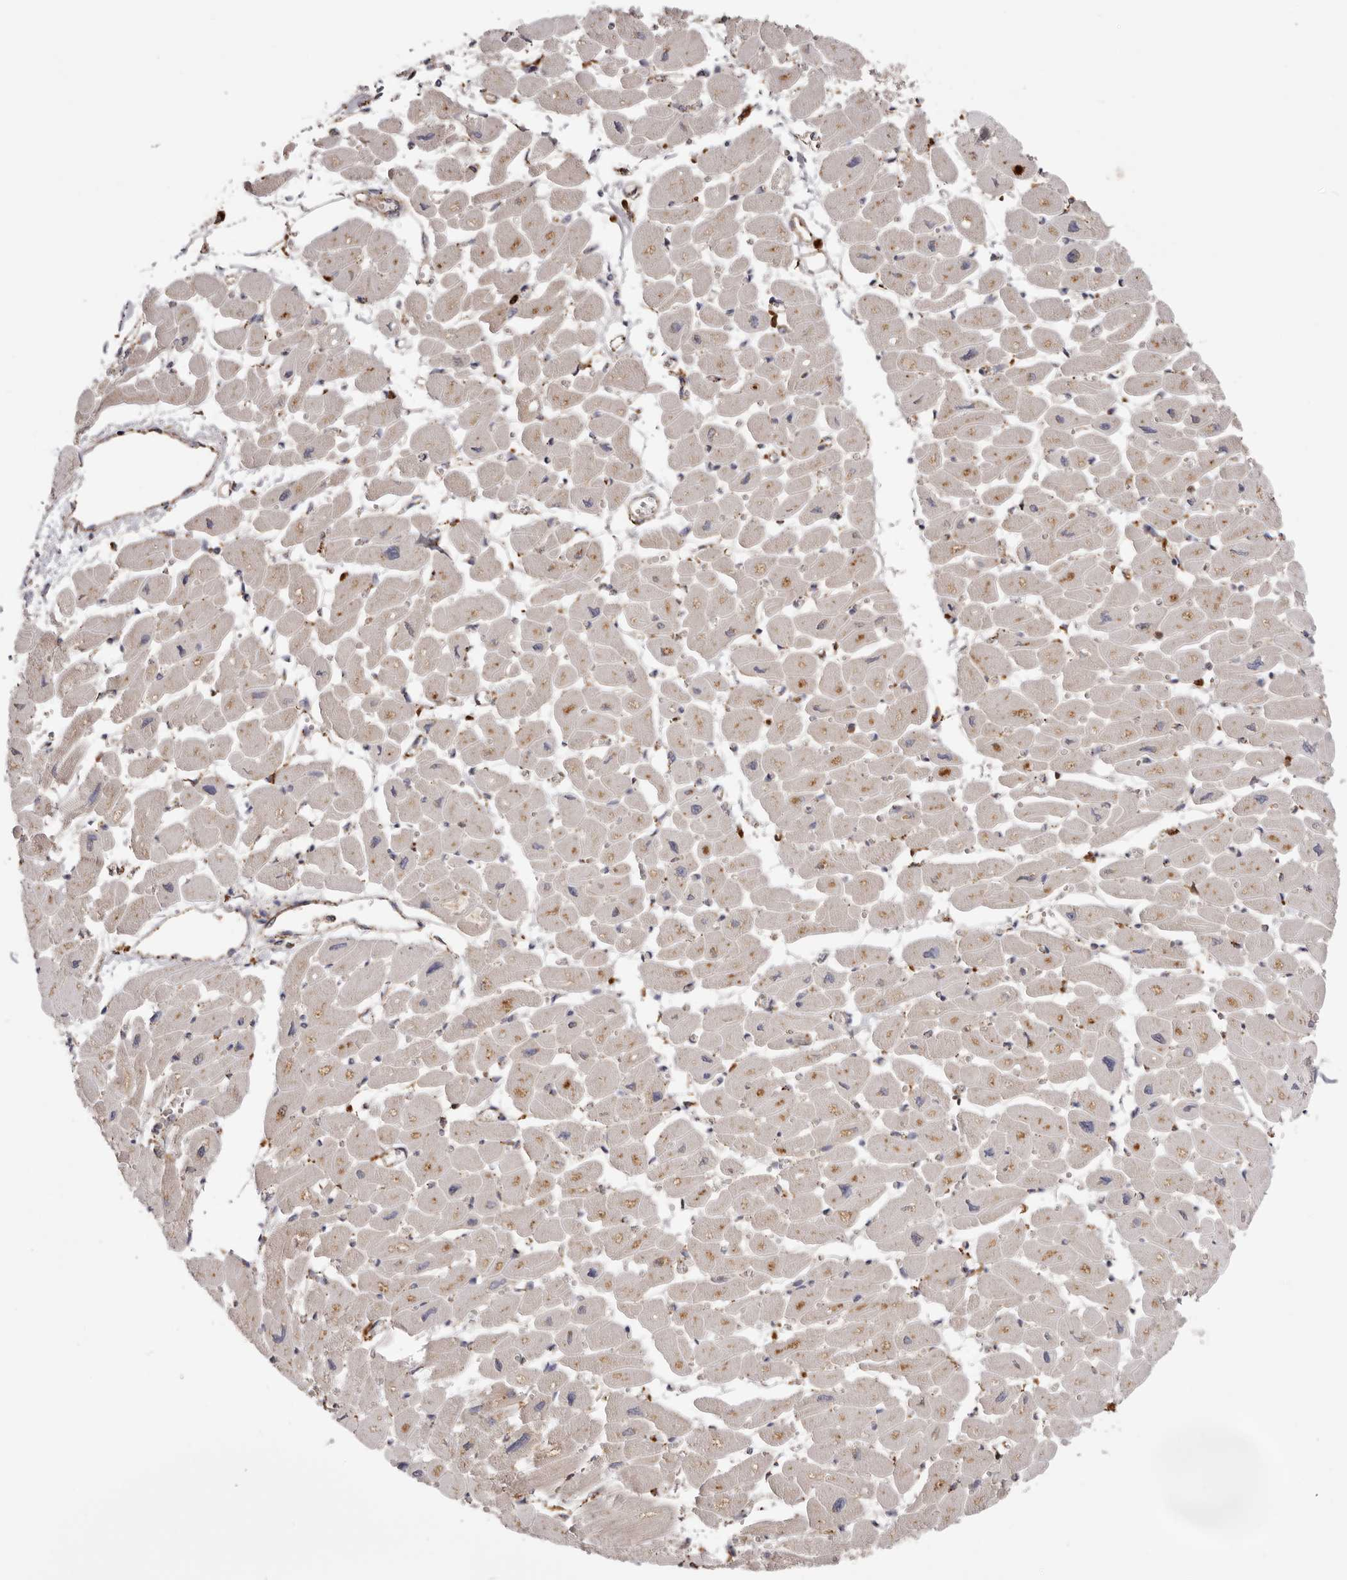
{"staining": {"intensity": "moderate", "quantity": "<25%", "location": "cytoplasmic/membranous"}, "tissue": "heart muscle", "cell_type": "Cardiomyocytes", "image_type": "normal", "snomed": [{"axis": "morphology", "description": "Normal tissue, NOS"}, {"axis": "topography", "description": "Heart"}], "caption": "The histopathology image displays staining of benign heart muscle, revealing moderate cytoplasmic/membranous protein staining (brown color) within cardiomyocytes. (DAB (3,3'-diaminobenzidine) IHC with brightfield microscopy, high magnification).", "gene": "GRN", "patient": {"sex": "female", "age": 54}}